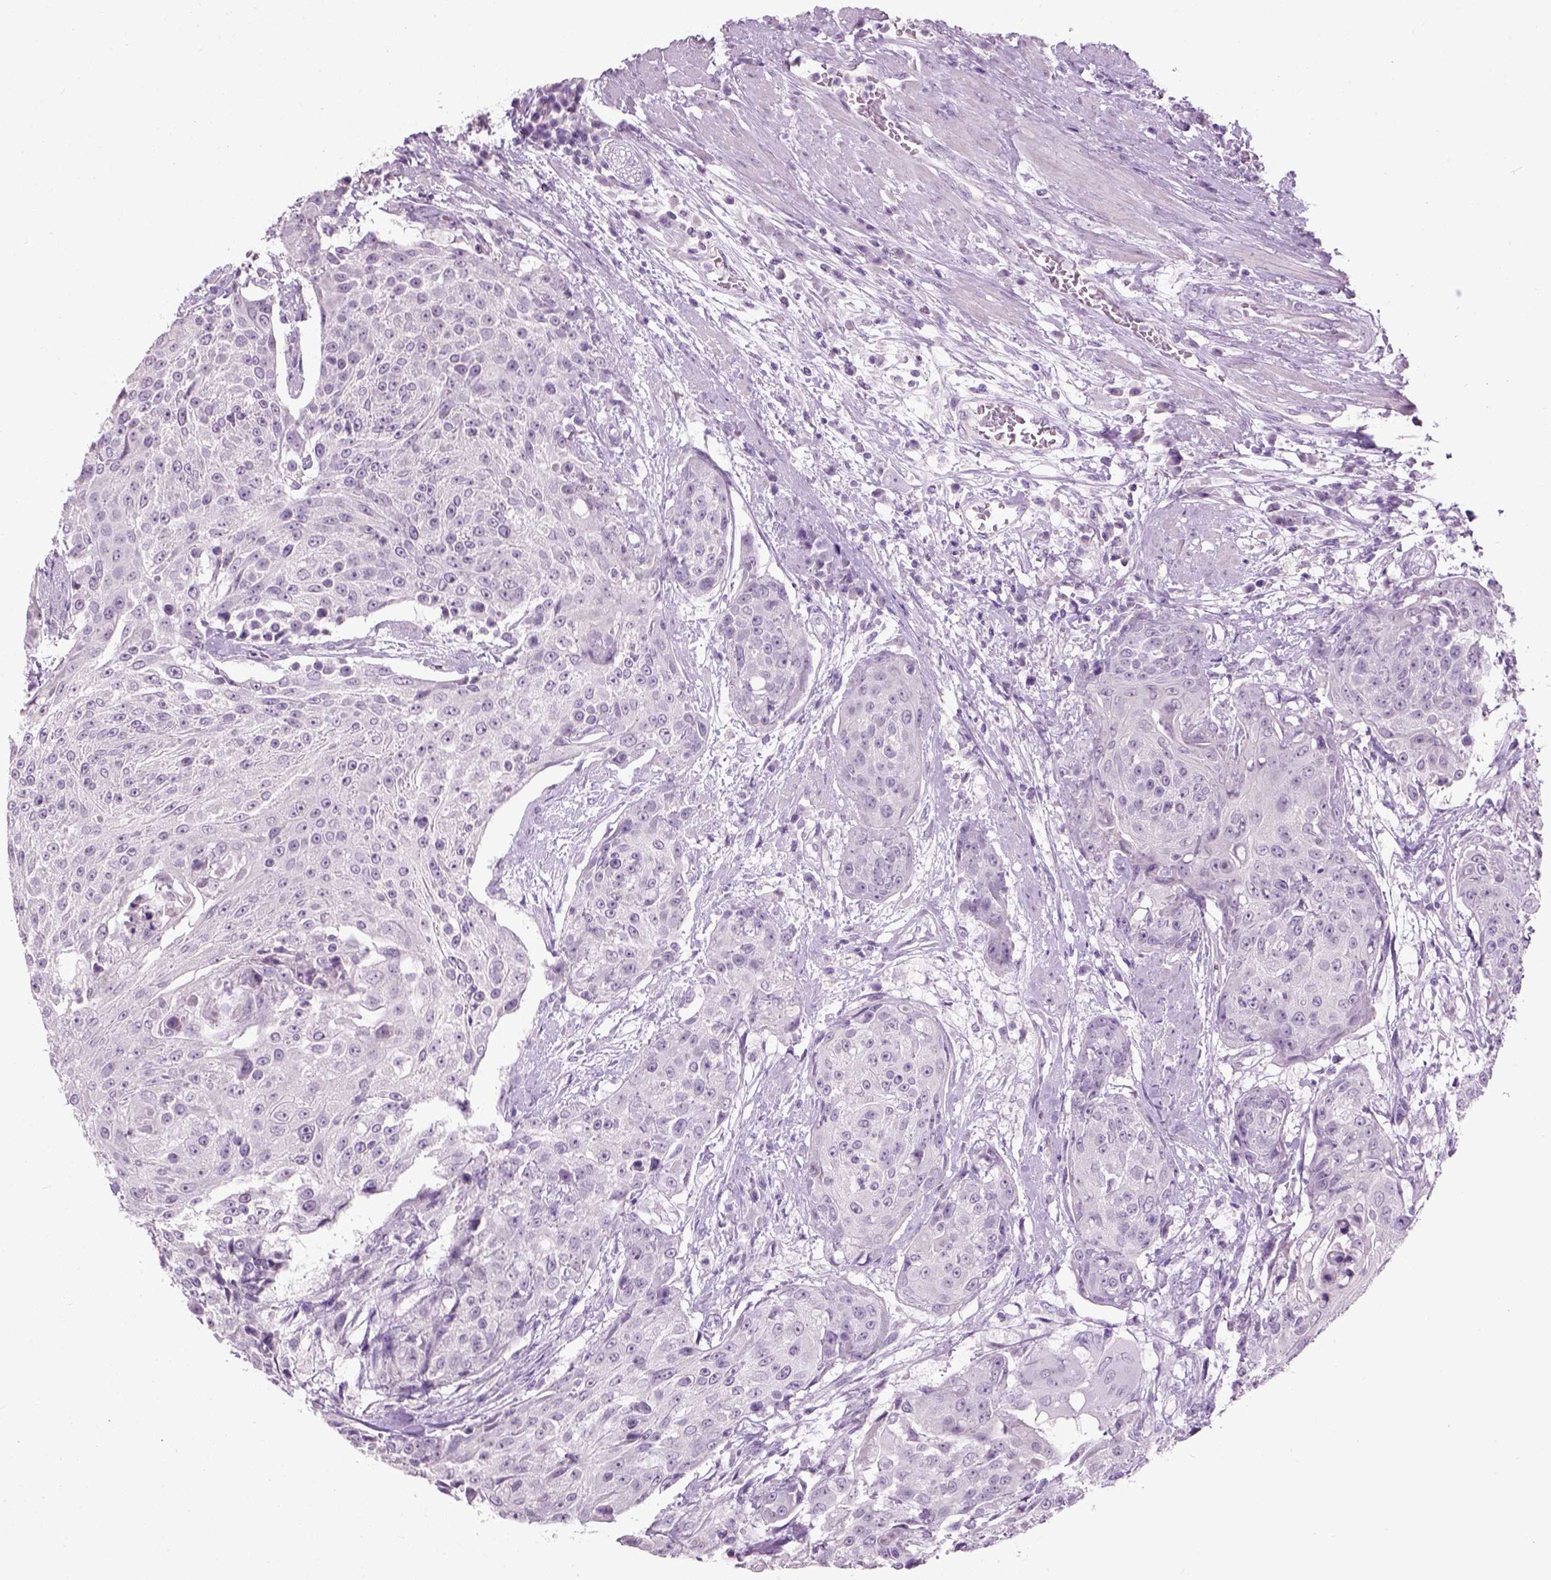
{"staining": {"intensity": "negative", "quantity": "none", "location": "none"}, "tissue": "urothelial cancer", "cell_type": "Tumor cells", "image_type": "cancer", "snomed": [{"axis": "morphology", "description": "Urothelial carcinoma, High grade"}, {"axis": "topography", "description": "Urinary bladder"}], "caption": "This image is of urothelial cancer stained with immunohistochemistry to label a protein in brown with the nuclei are counter-stained blue. There is no staining in tumor cells.", "gene": "GABRB2", "patient": {"sex": "female", "age": 63}}